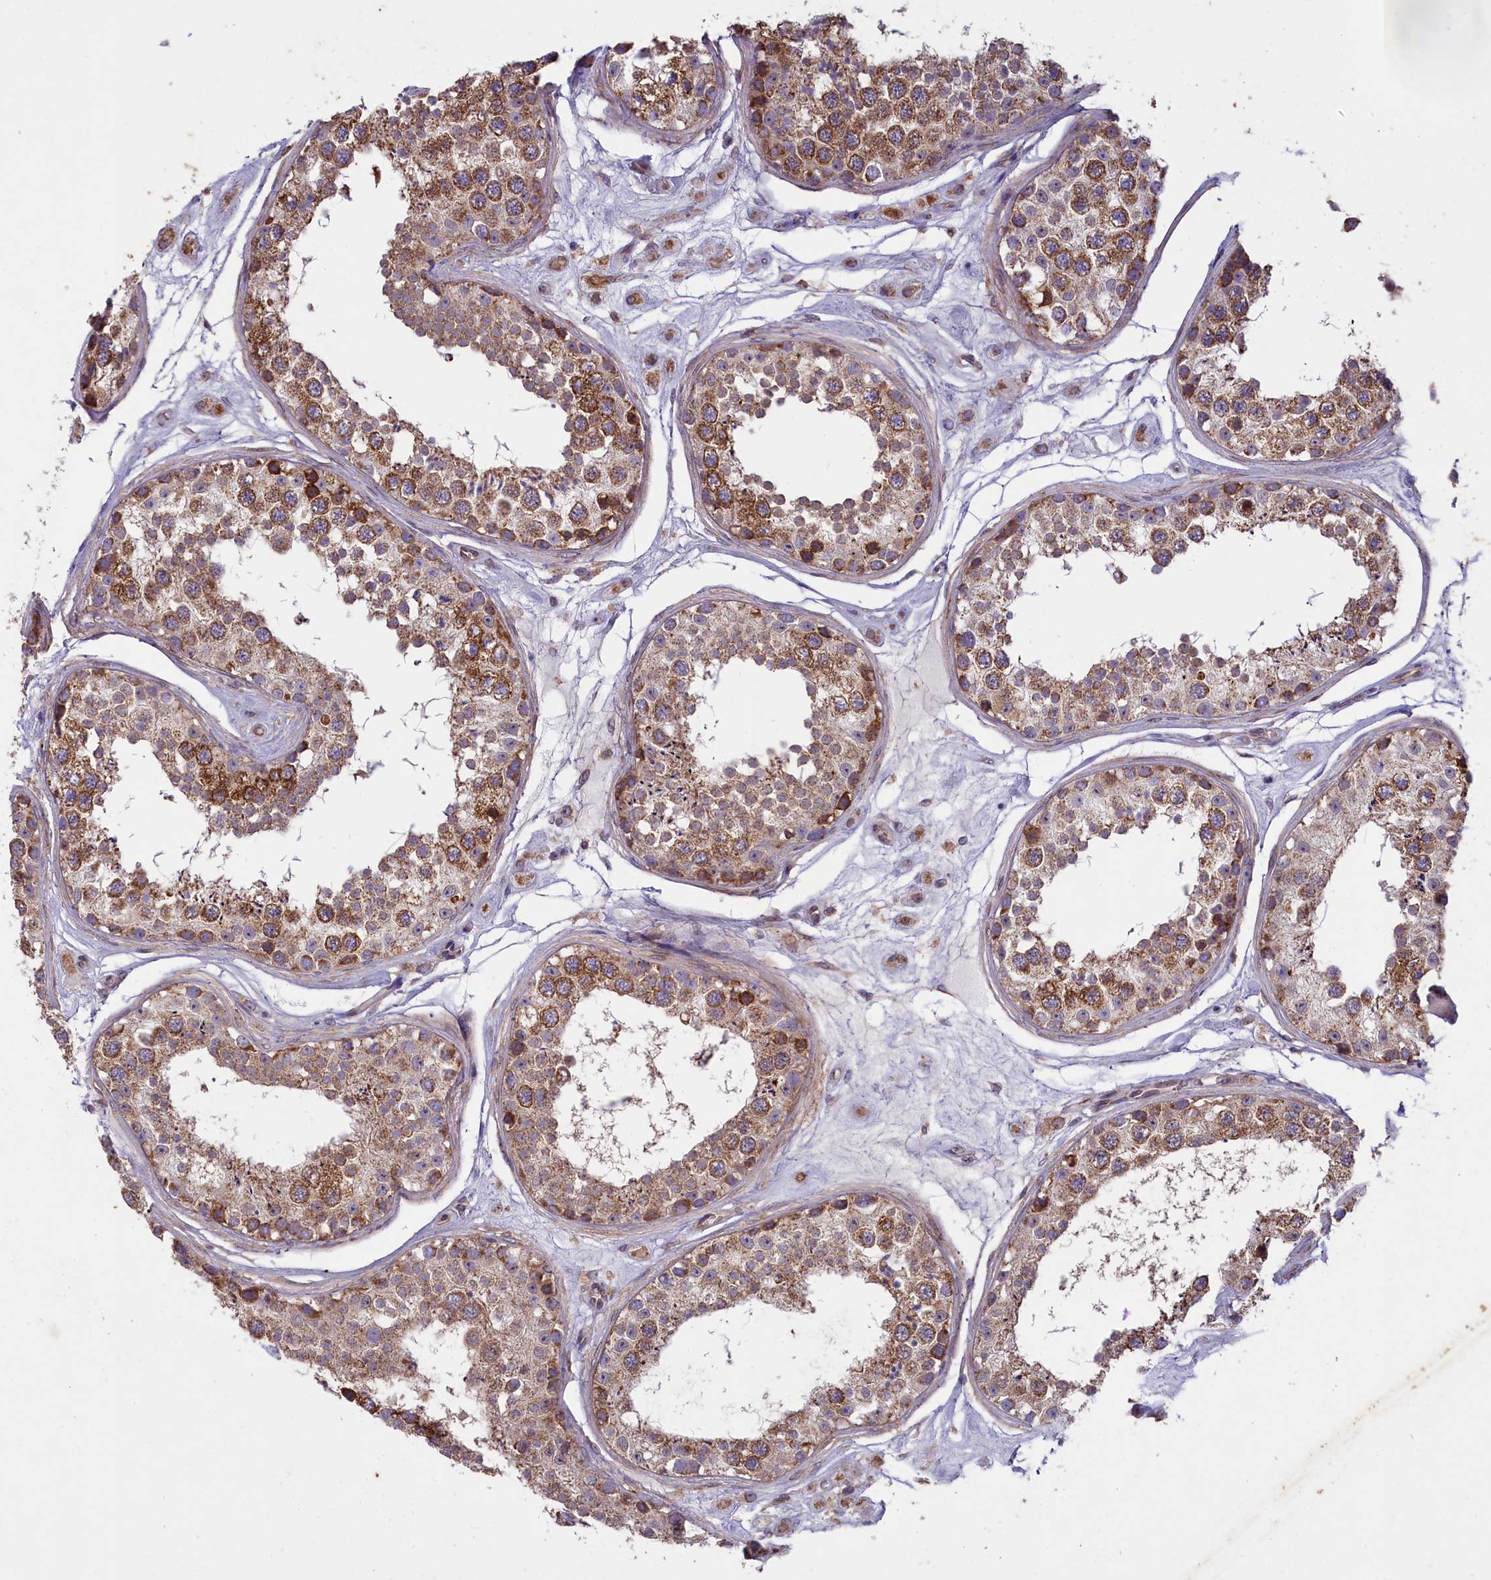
{"staining": {"intensity": "moderate", "quantity": ">75%", "location": "cytoplasmic/membranous"}, "tissue": "testis", "cell_type": "Cells in seminiferous ducts", "image_type": "normal", "snomed": [{"axis": "morphology", "description": "Normal tissue, NOS"}, {"axis": "topography", "description": "Testis"}], "caption": "Brown immunohistochemical staining in unremarkable testis exhibits moderate cytoplasmic/membranous expression in about >75% of cells in seminiferous ducts.", "gene": "ACAD8", "patient": {"sex": "male", "age": 25}}